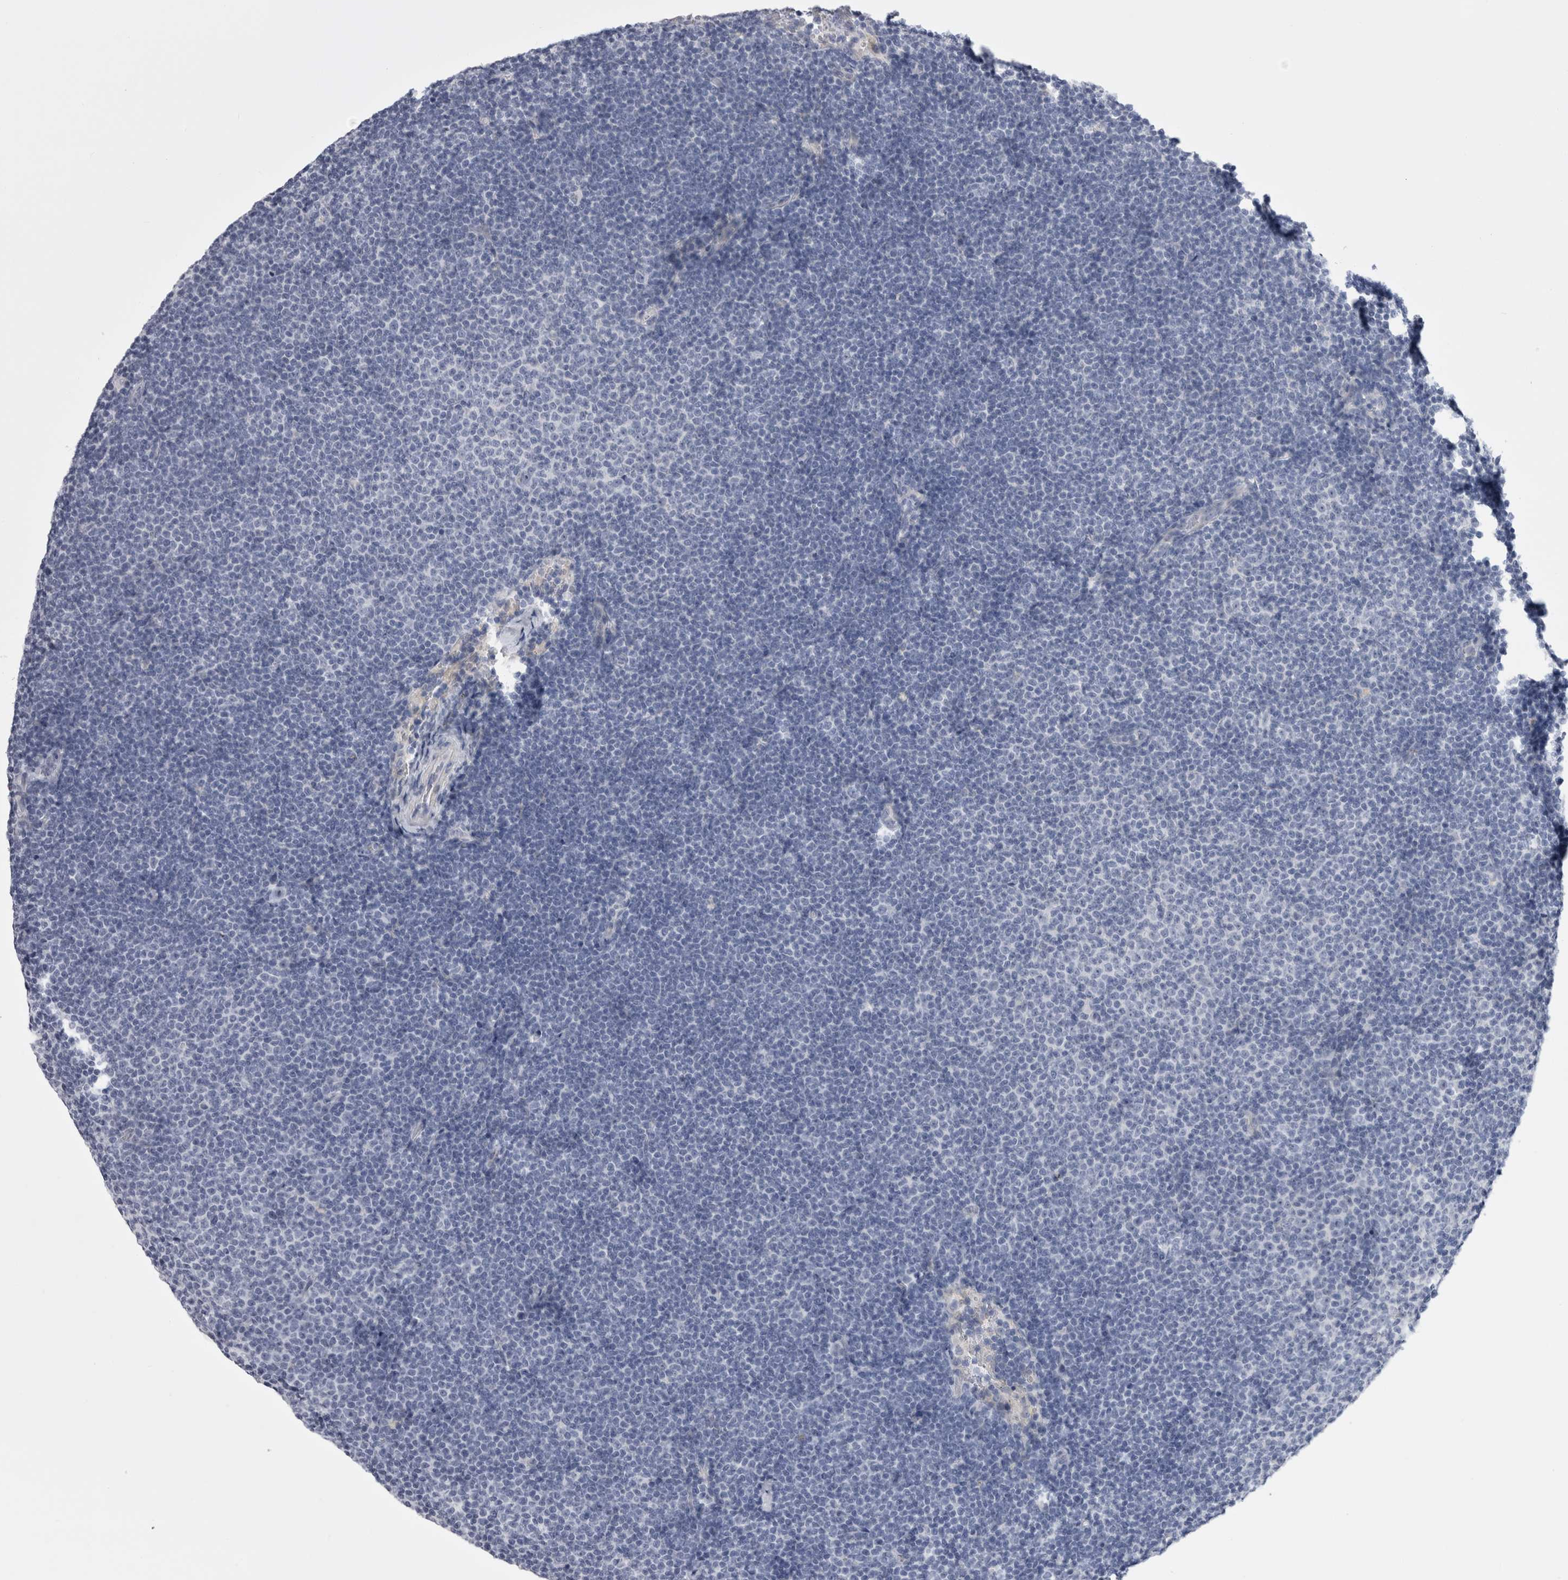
{"staining": {"intensity": "negative", "quantity": "none", "location": "none"}, "tissue": "lymphoma", "cell_type": "Tumor cells", "image_type": "cancer", "snomed": [{"axis": "morphology", "description": "Malignant lymphoma, non-Hodgkin's type, Low grade"}, {"axis": "topography", "description": "Lymph node"}], "caption": "This is an immunohistochemistry (IHC) micrograph of human lymphoma. There is no positivity in tumor cells.", "gene": "PWP2", "patient": {"sex": "female", "age": 53}}